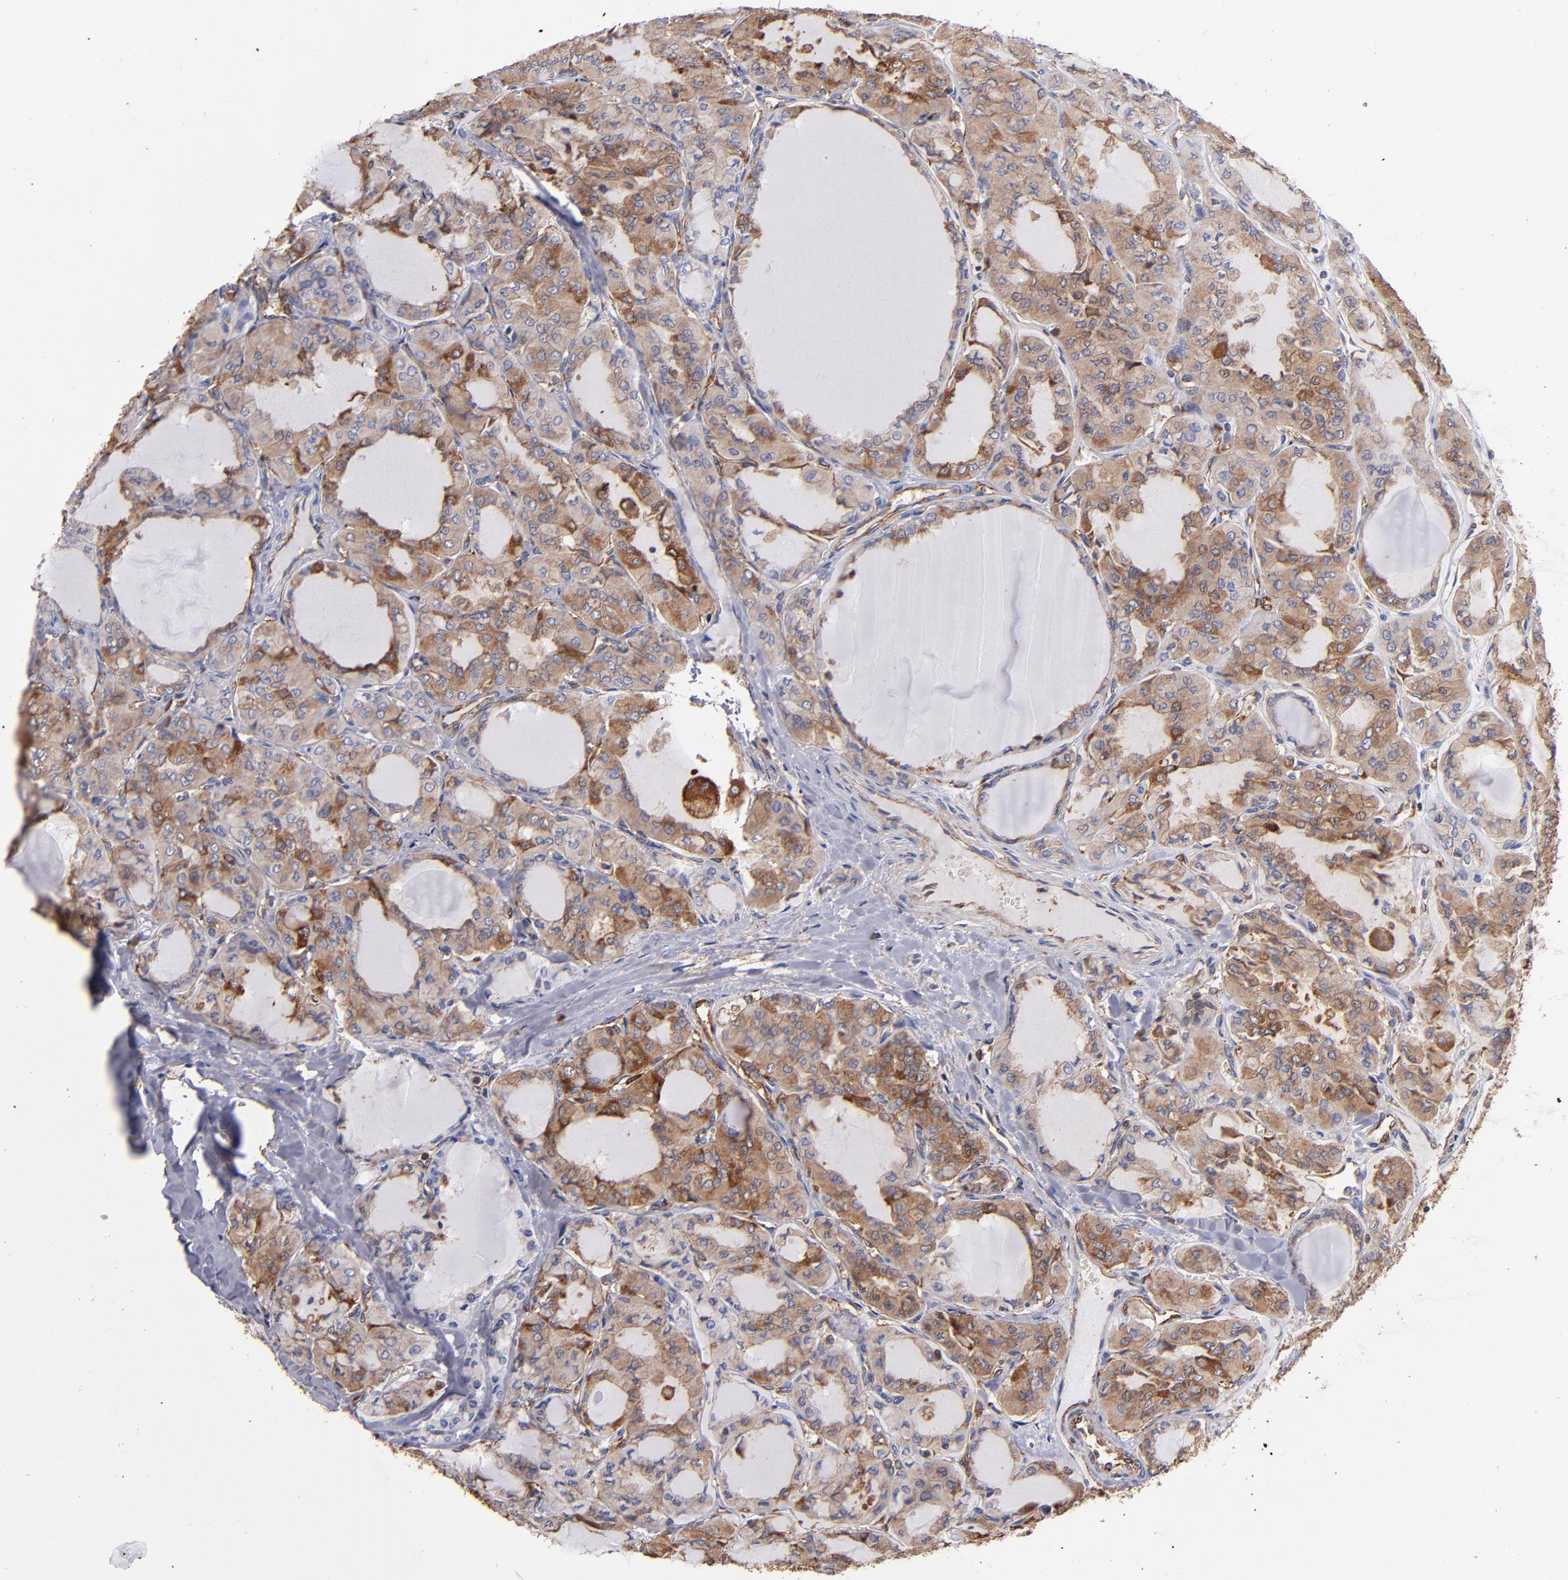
{"staining": {"intensity": "strong", "quantity": ">75%", "location": "cytoplasmic/membranous"}, "tissue": "thyroid cancer", "cell_type": "Tumor cells", "image_type": "cancer", "snomed": [{"axis": "morphology", "description": "Papillary adenocarcinoma, NOS"}, {"axis": "topography", "description": "Thyroid gland"}], "caption": "Tumor cells display high levels of strong cytoplasmic/membranous staining in approximately >75% of cells in thyroid cancer.", "gene": "MVP", "patient": {"sex": "male", "age": 20}}